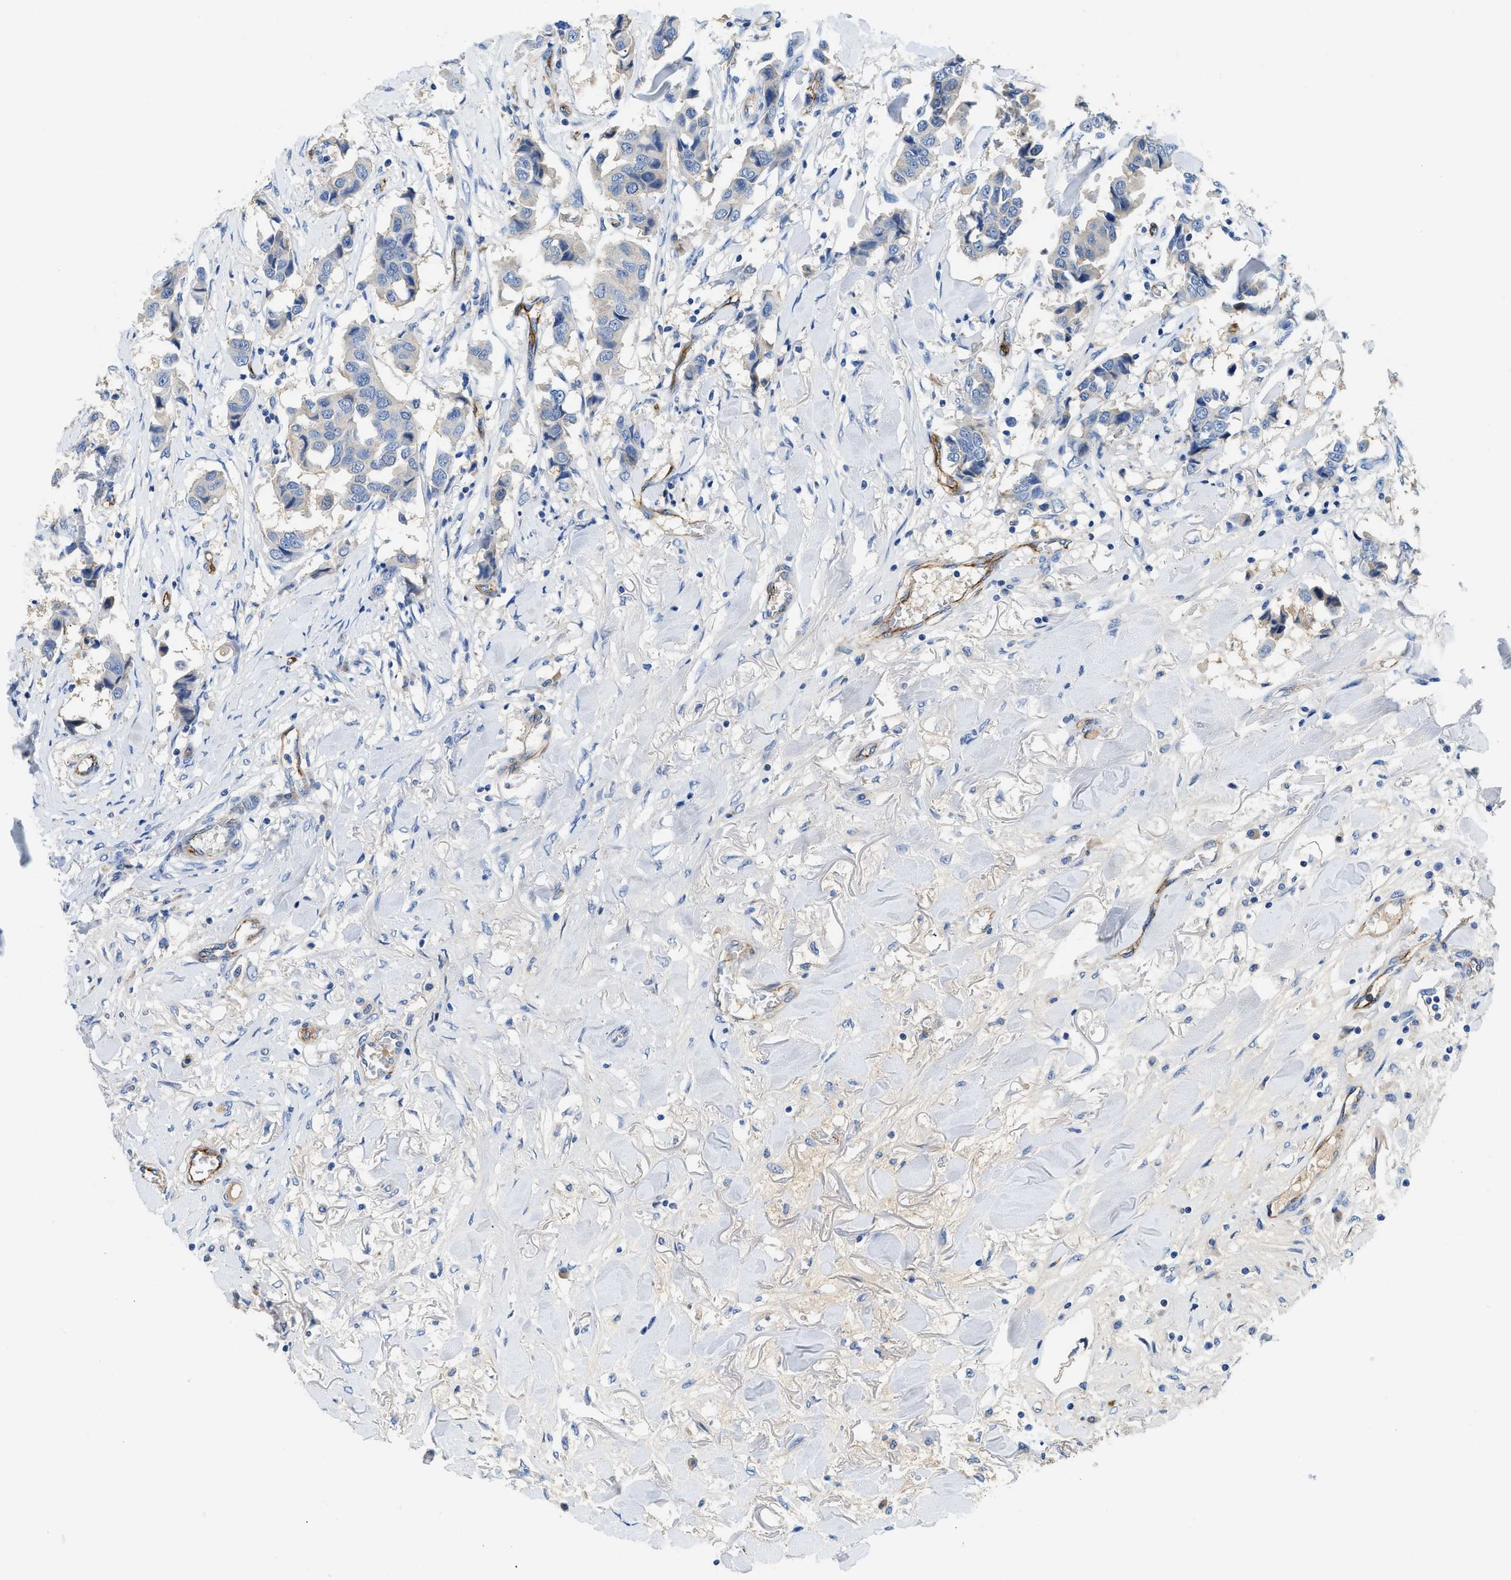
{"staining": {"intensity": "weak", "quantity": "<25%", "location": "cytoplasmic/membranous"}, "tissue": "breast cancer", "cell_type": "Tumor cells", "image_type": "cancer", "snomed": [{"axis": "morphology", "description": "Duct carcinoma"}, {"axis": "topography", "description": "Breast"}], "caption": "Immunohistochemistry (IHC) of human infiltrating ductal carcinoma (breast) demonstrates no expression in tumor cells. (Brightfield microscopy of DAB immunohistochemistry at high magnification).", "gene": "SPEG", "patient": {"sex": "female", "age": 80}}